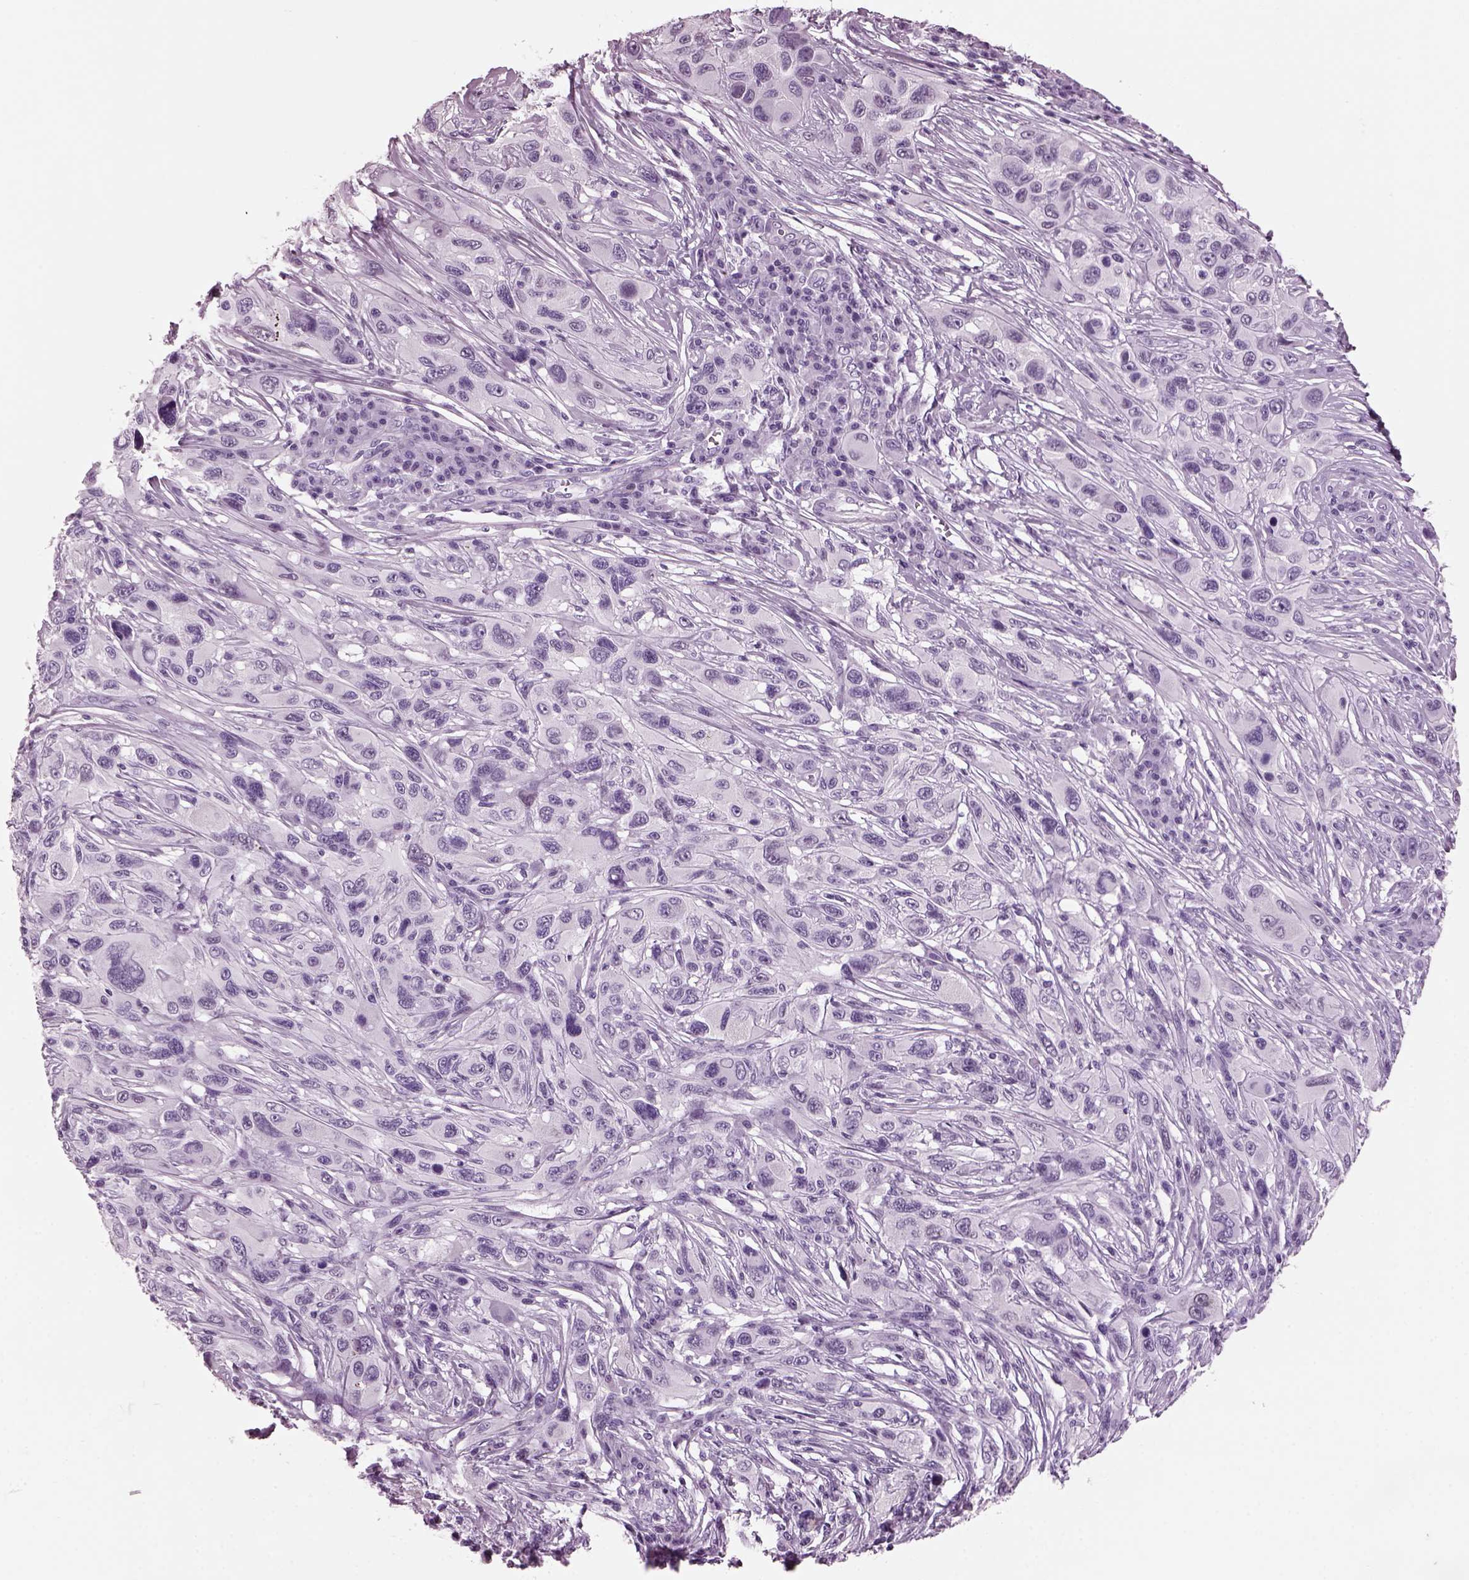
{"staining": {"intensity": "negative", "quantity": "none", "location": "none"}, "tissue": "melanoma", "cell_type": "Tumor cells", "image_type": "cancer", "snomed": [{"axis": "morphology", "description": "Malignant melanoma, NOS"}, {"axis": "topography", "description": "Skin"}], "caption": "Malignant melanoma was stained to show a protein in brown. There is no significant expression in tumor cells.", "gene": "KRTAP3-2", "patient": {"sex": "male", "age": 53}}